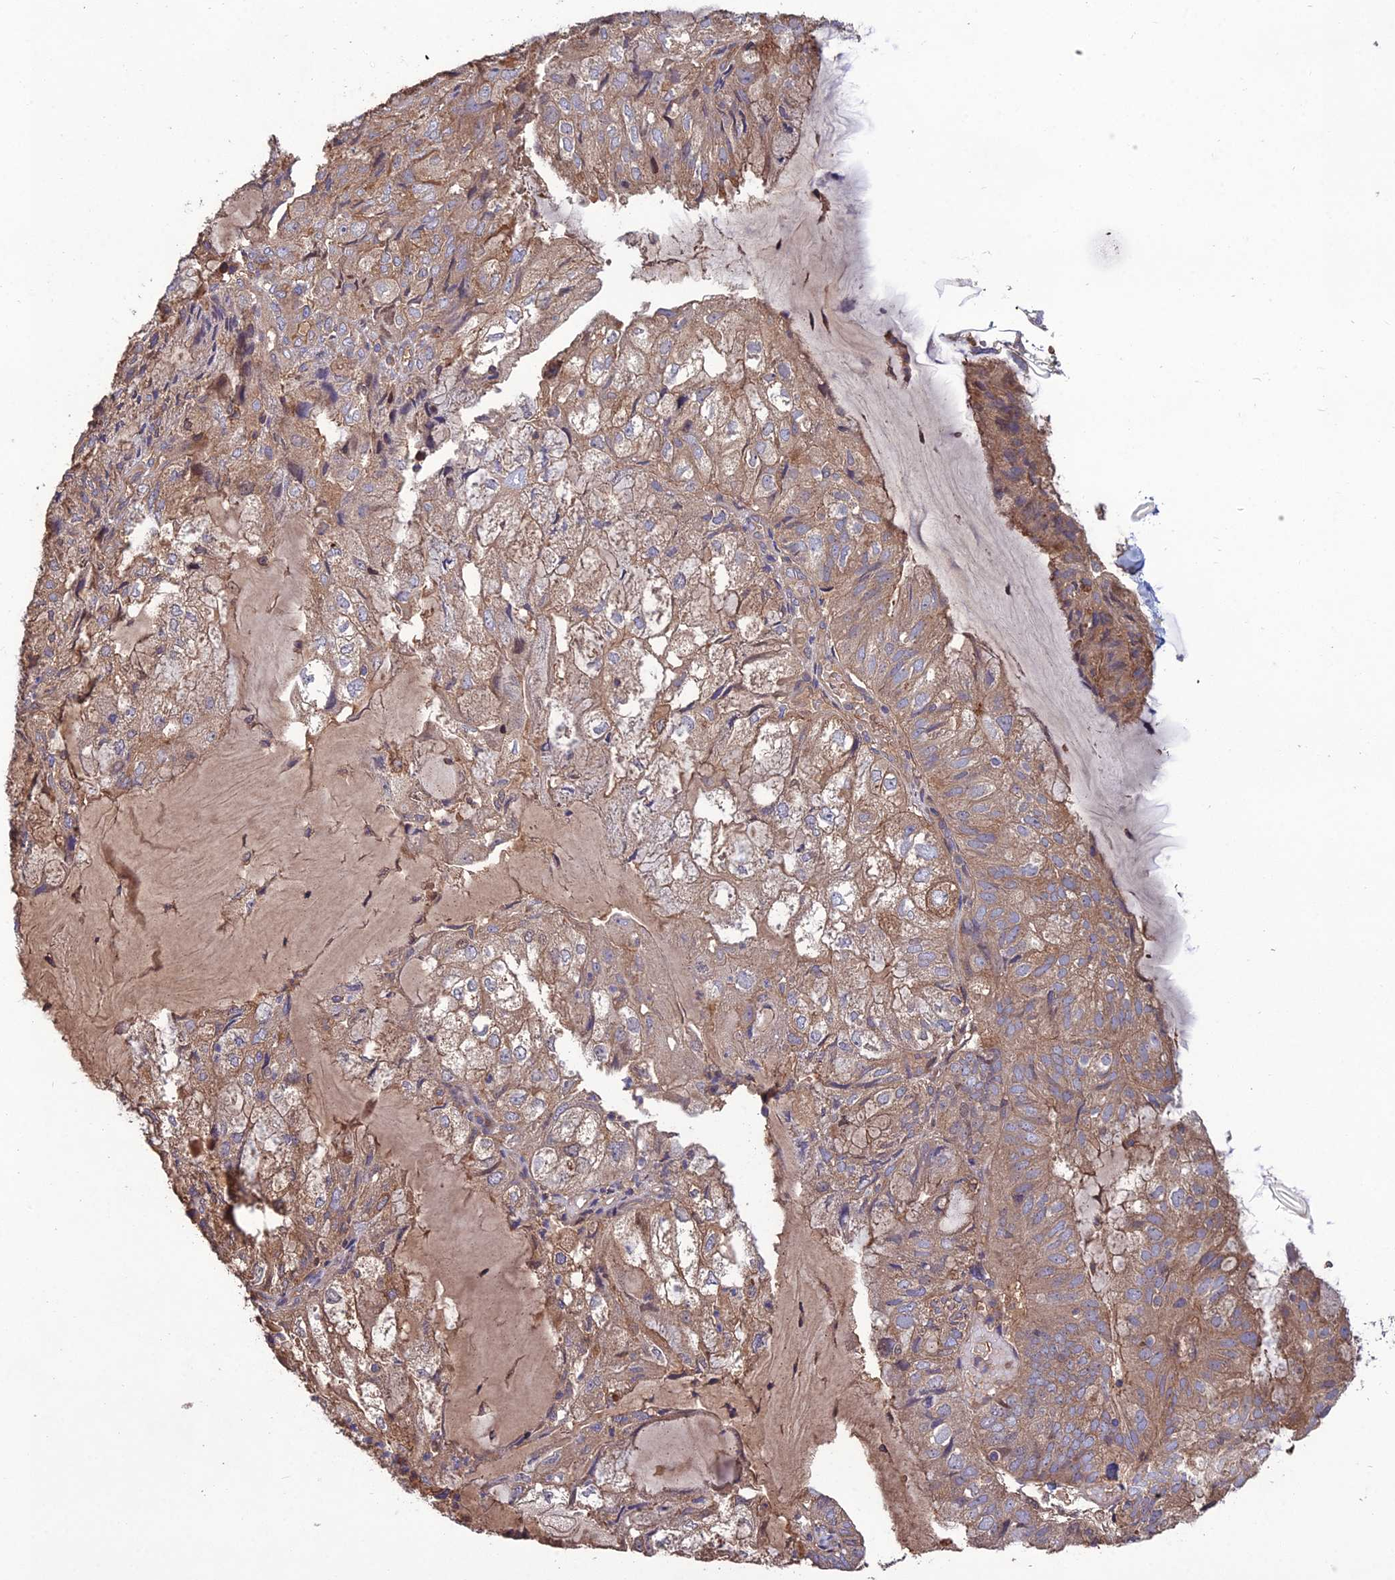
{"staining": {"intensity": "moderate", "quantity": "25%-75%", "location": "cytoplasmic/membranous"}, "tissue": "endometrial cancer", "cell_type": "Tumor cells", "image_type": "cancer", "snomed": [{"axis": "morphology", "description": "Adenocarcinoma, NOS"}, {"axis": "topography", "description": "Endometrium"}], "caption": "Moderate cytoplasmic/membranous staining for a protein is appreciated in approximately 25%-75% of tumor cells of adenocarcinoma (endometrial) using IHC.", "gene": "GALR2", "patient": {"sex": "female", "age": 81}}